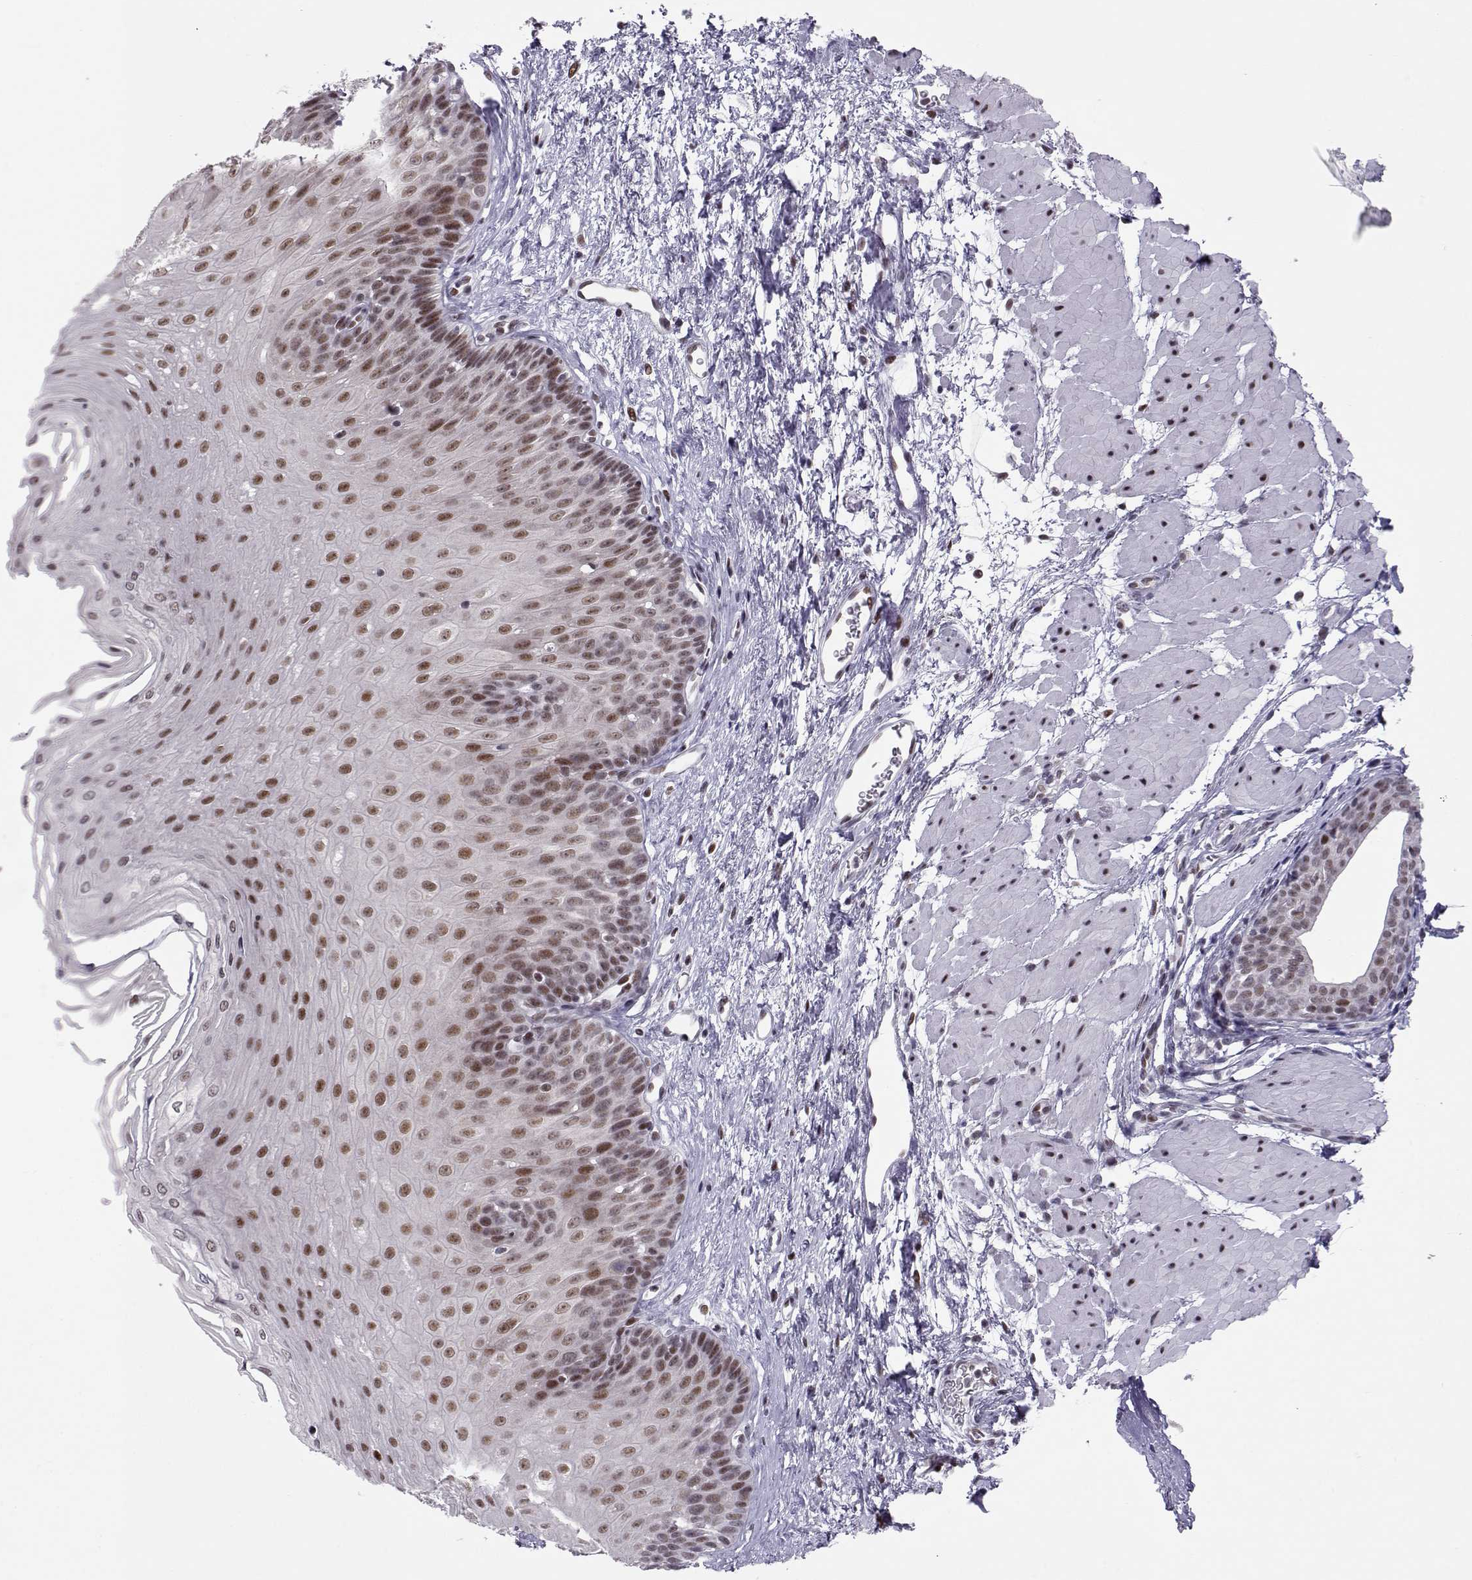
{"staining": {"intensity": "moderate", "quantity": ">75%", "location": "nuclear"}, "tissue": "esophagus", "cell_type": "Squamous epithelial cells", "image_type": "normal", "snomed": [{"axis": "morphology", "description": "Normal tissue, NOS"}, {"axis": "topography", "description": "Esophagus"}], "caption": "Immunohistochemistry (IHC) photomicrograph of unremarkable esophagus: human esophagus stained using immunohistochemistry (IHC) demonstrates medium levels of moderate protein expression localized specifically in the nuclear of squamous epithelial cells, appearing as a nuclear brown color.", "gene": "SIX6", "patient": {"sex": "female", "age": 62}}